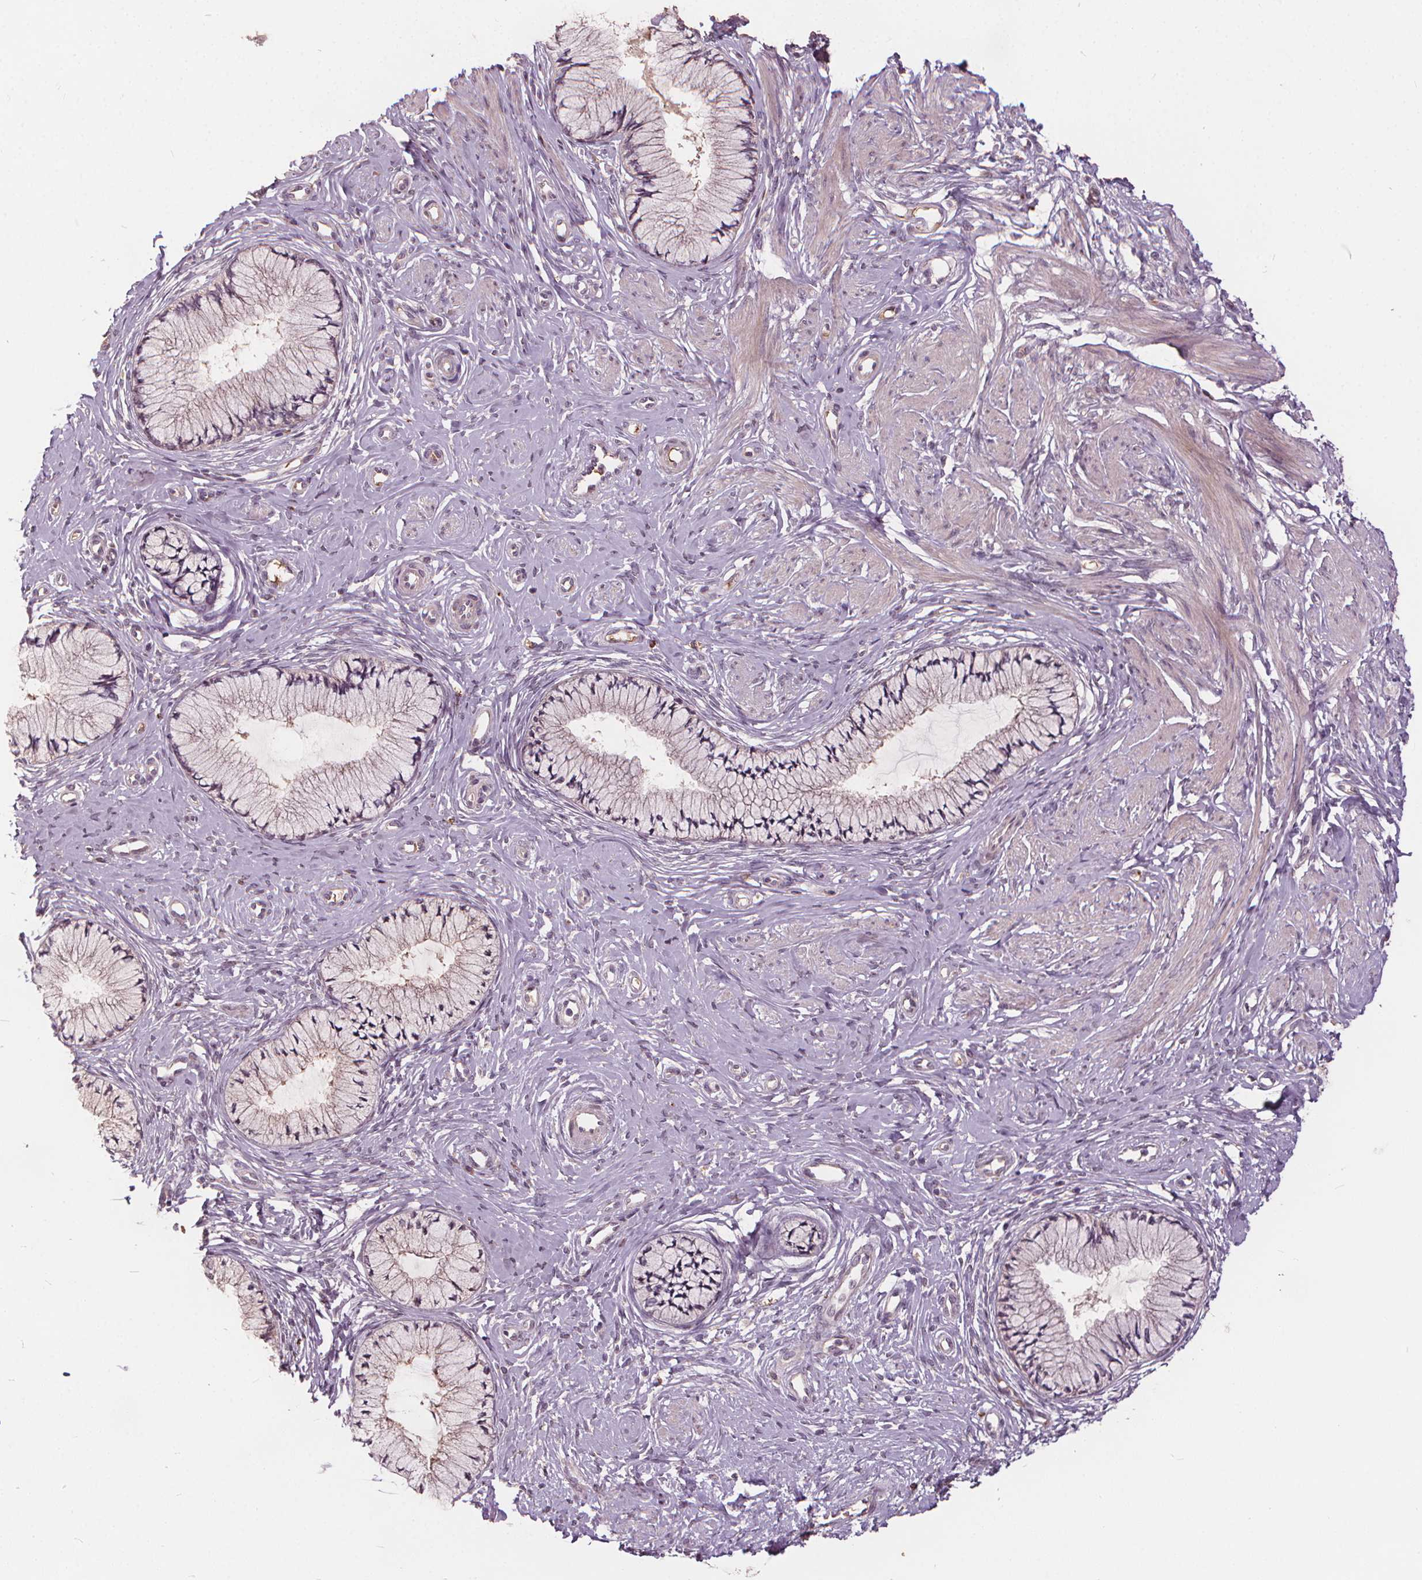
{"staining": {"intensity": "negative", "quantity": "none", "location": "none"}, "tissue": "cervix", "cell_type": "Glandular cells", "image_type": "normal", "snomed": [{"axis": "morphology", "description": "Normal tissue, NOS"}, {"axis": "topography", "description": "Cervix"}], "caption": "A photomicrograph of human cervix is negative for staining in glandular cells. The staining is performed using DAB brown chromogen with nuclei counter-stained in using hematoxylin.", "gene": "IPO13", "patient": {"sex": "female", "age": 37}}